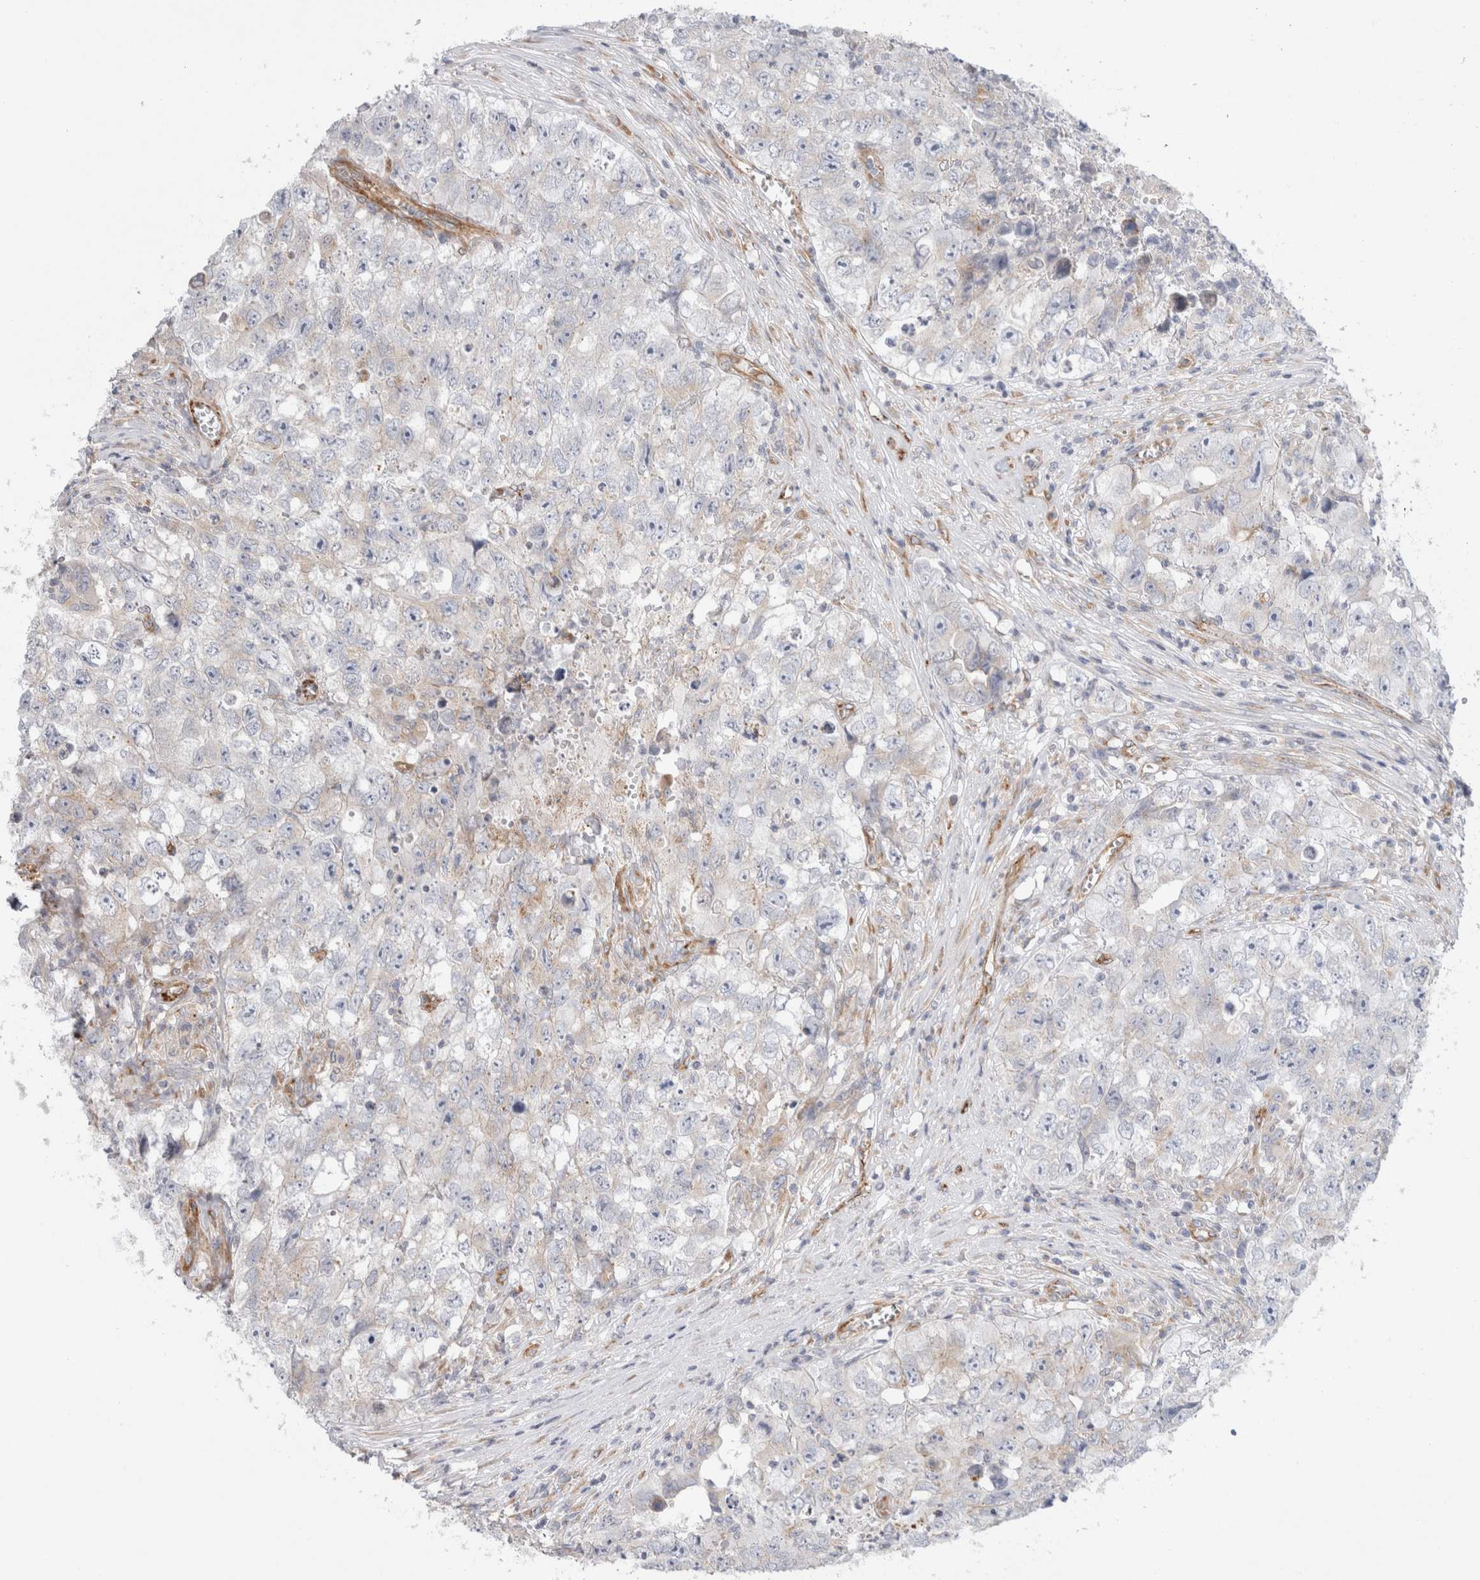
{"staining": {"intensity": "negative", "quantity": "none", "location": "none"}, "tissue": "testis cancer", "cell_type": "Tumor cells", "image_type": "cancer", "snomed": [{"axis": "morphology", "description": "Seminoma, NOS"}, {"axis": "morphology", "description": "Carcinoma, Embryonal, NOS"}, {"axis": "topography", "description": "Testis"}], "caption": "Testis seminoma stained for a protein using IHC reveals no staining tumor cells.", "gene": "CNPY4", "patient": {"sex": "male", "age": 43}}